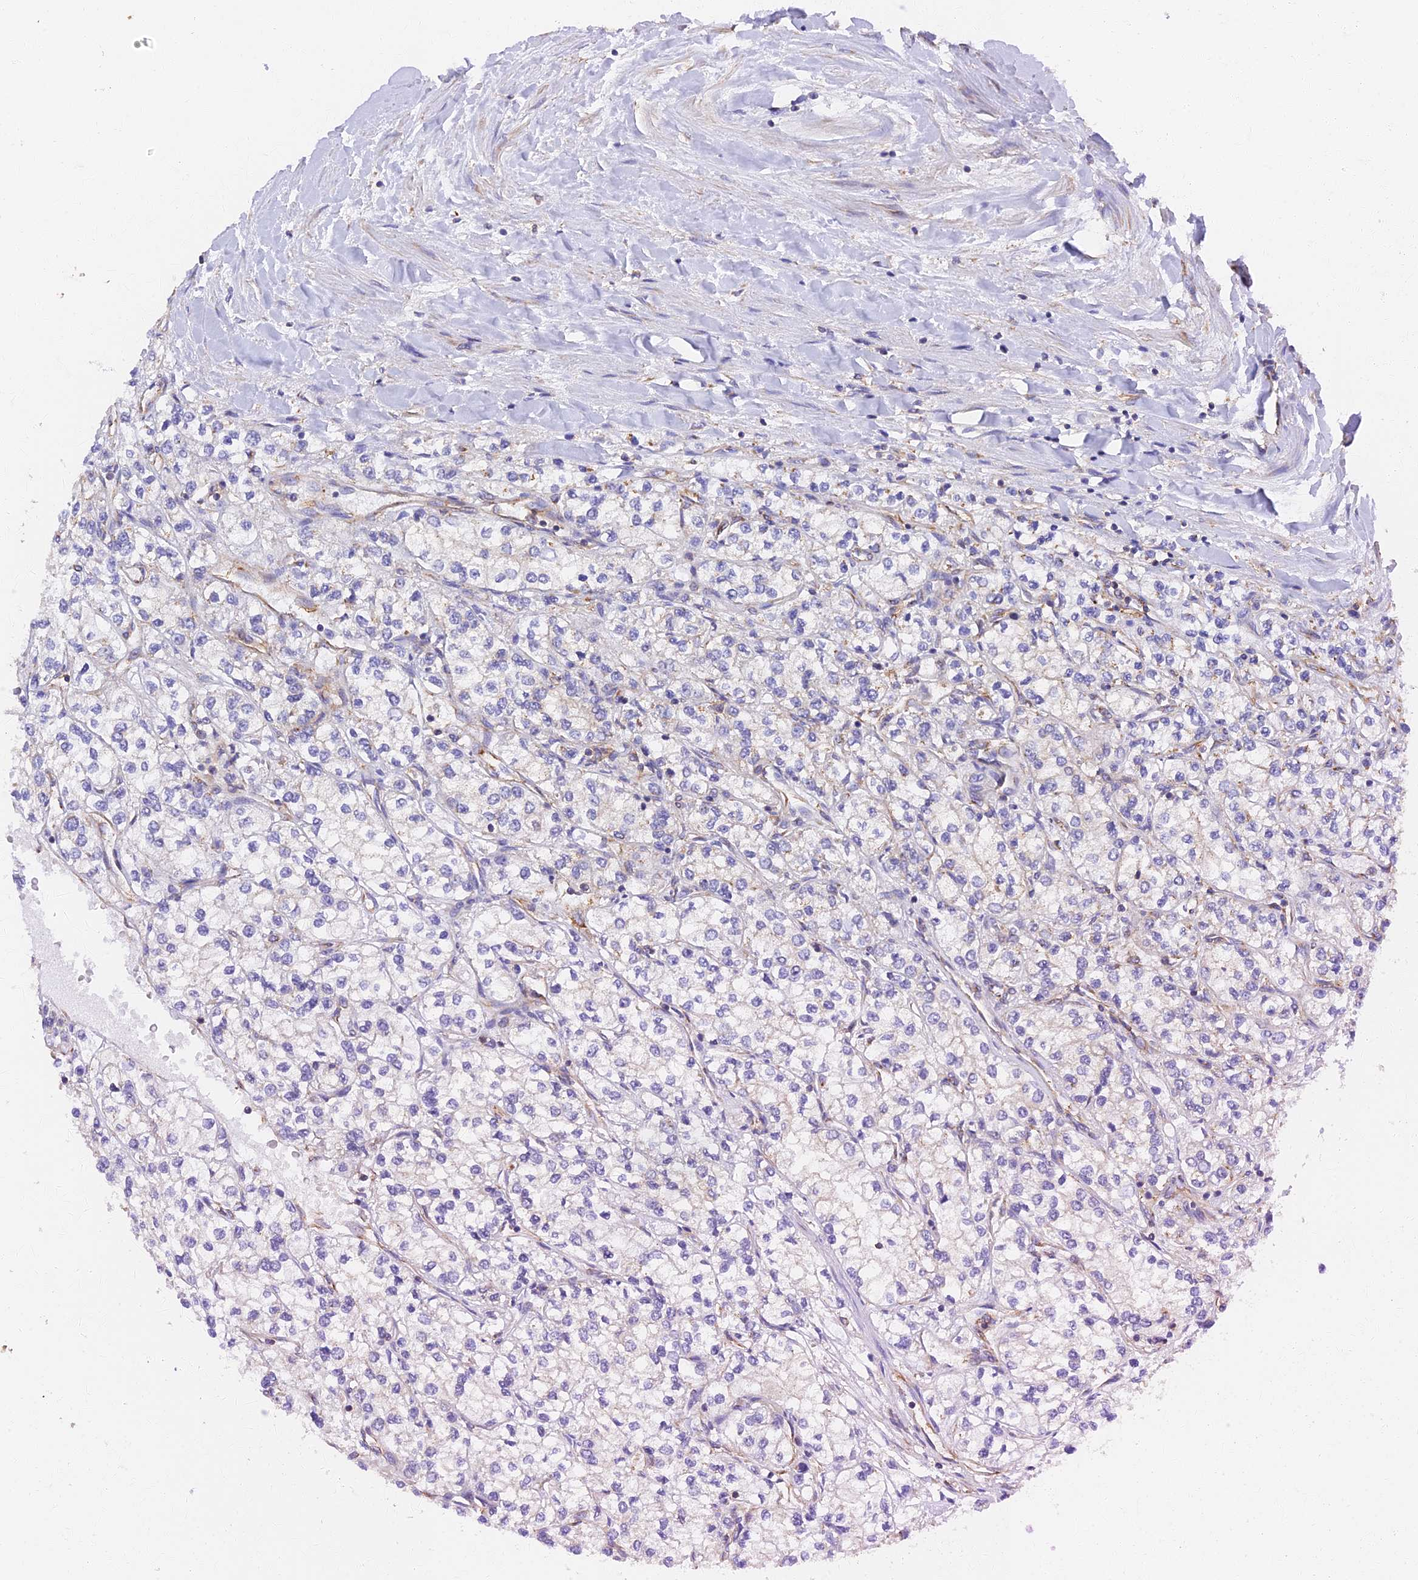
{"staining": {"intensity": "negative", "quantity": "none", "location": "none"}, "tissue": "renal cancer", "cell_type": "Tumor cells", "image_type": "cancer", "snomed": [{"axis": "morphology", "description": "Adenocarcinoma, NOS"}, {"axis": "topography", "description": "Kidney"}], "caption": "Immunohistochemistry of renal cancer shows no expression in tumor cells.", "gene": "DCTN2", "patient": {"sex": "male", "age": 80}}